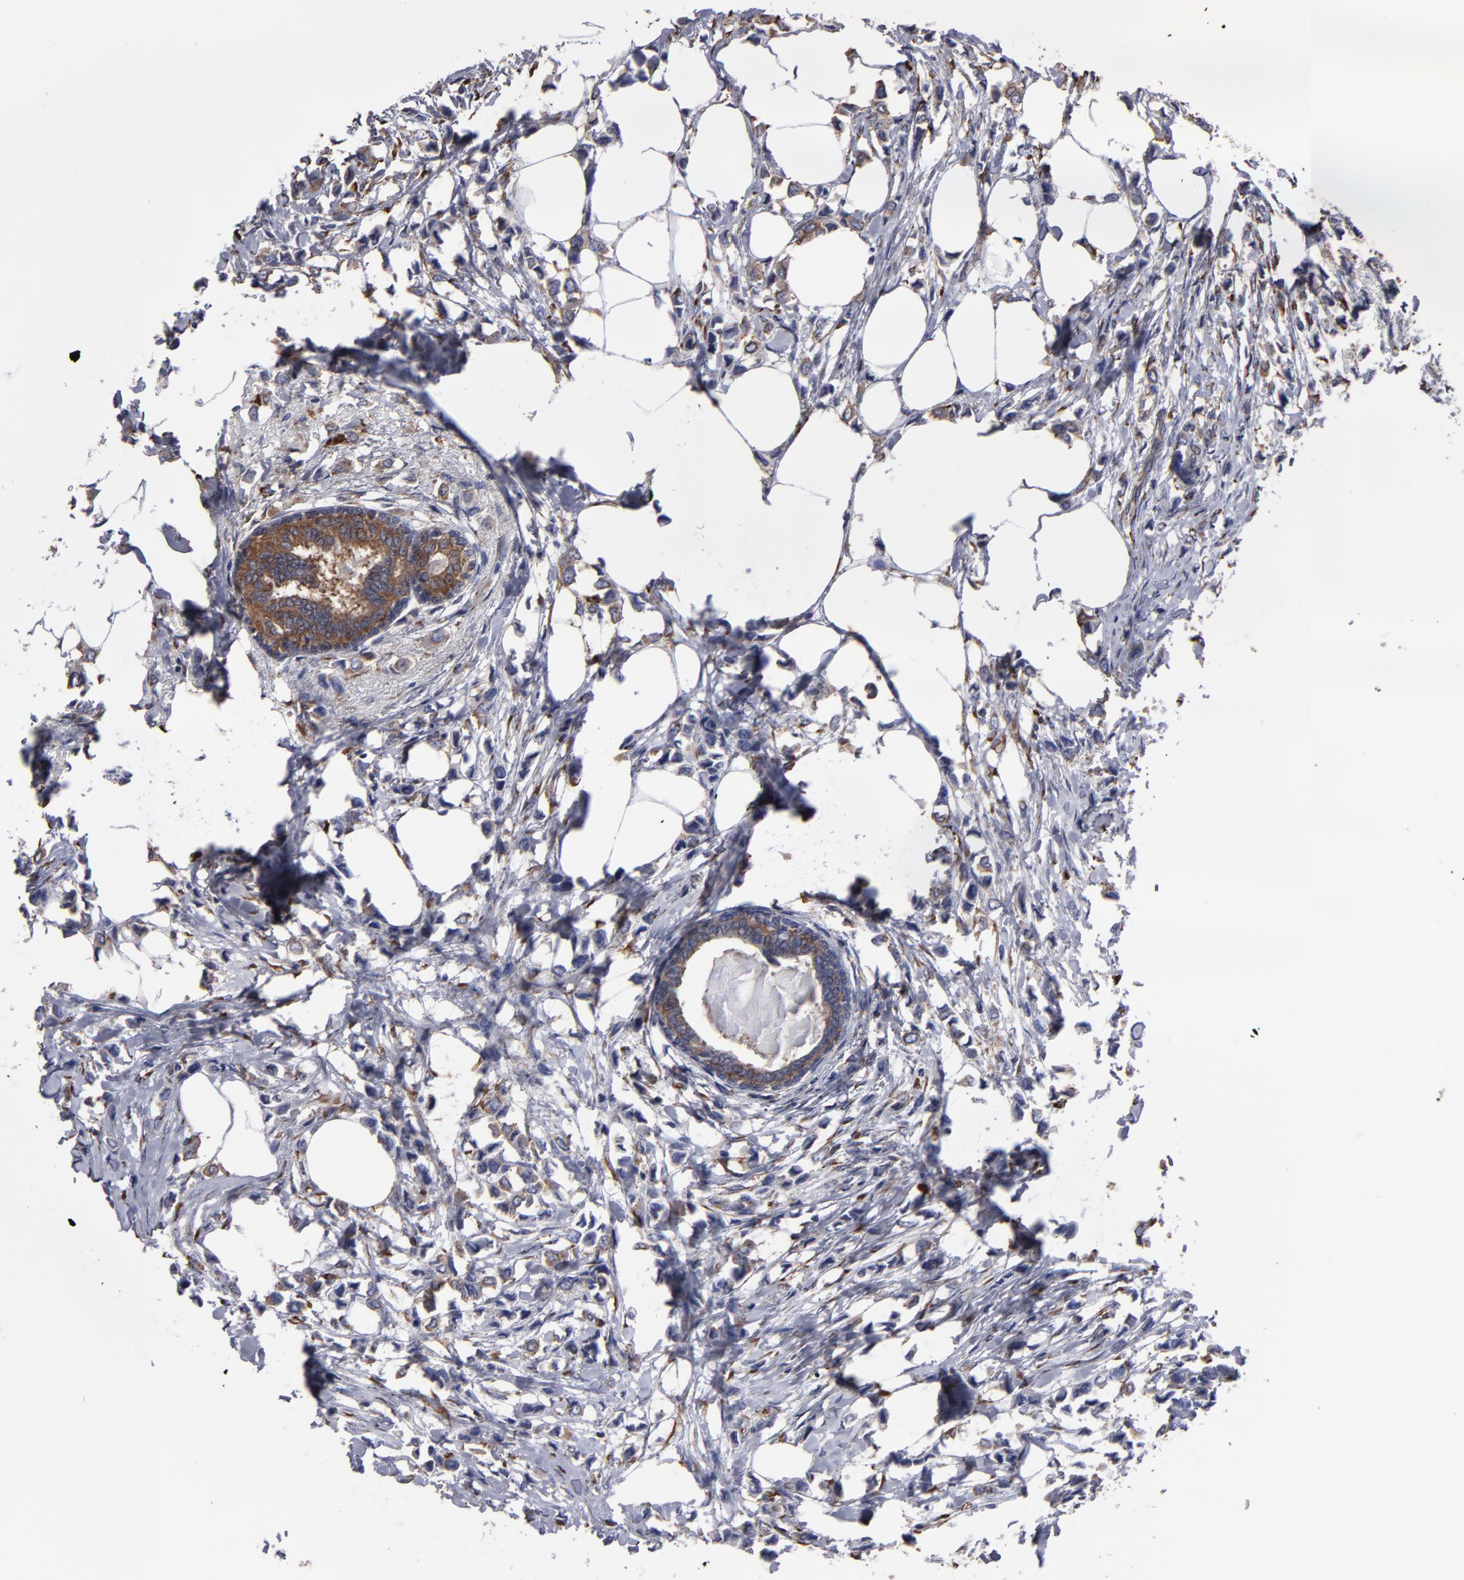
{"staining": {"intensity": "weak", "quantity": ">75%", "location": "cytoplasmic/membranous"}, "tissue": "breast cancer", "cell_type": "Tumor cells", "image_type": "cancer", "snomed": [{"axis": "morphology", "description": "Lobular carcinoma"}, {"axis": "topography", "description": "Breast"}], "caption": "Breast cancer (lobular carcinoma) stained with DAB IHC demonstrates low levels of weak cytoplasmic/membranous staining in approximately >75% of tumor cells. (DAB (3,3'-diaminobenzidine) = brown stain, brightfield microscopy at high magnification).", "gene": "SND1", "patient": {"sex": "female", "age": 51}}